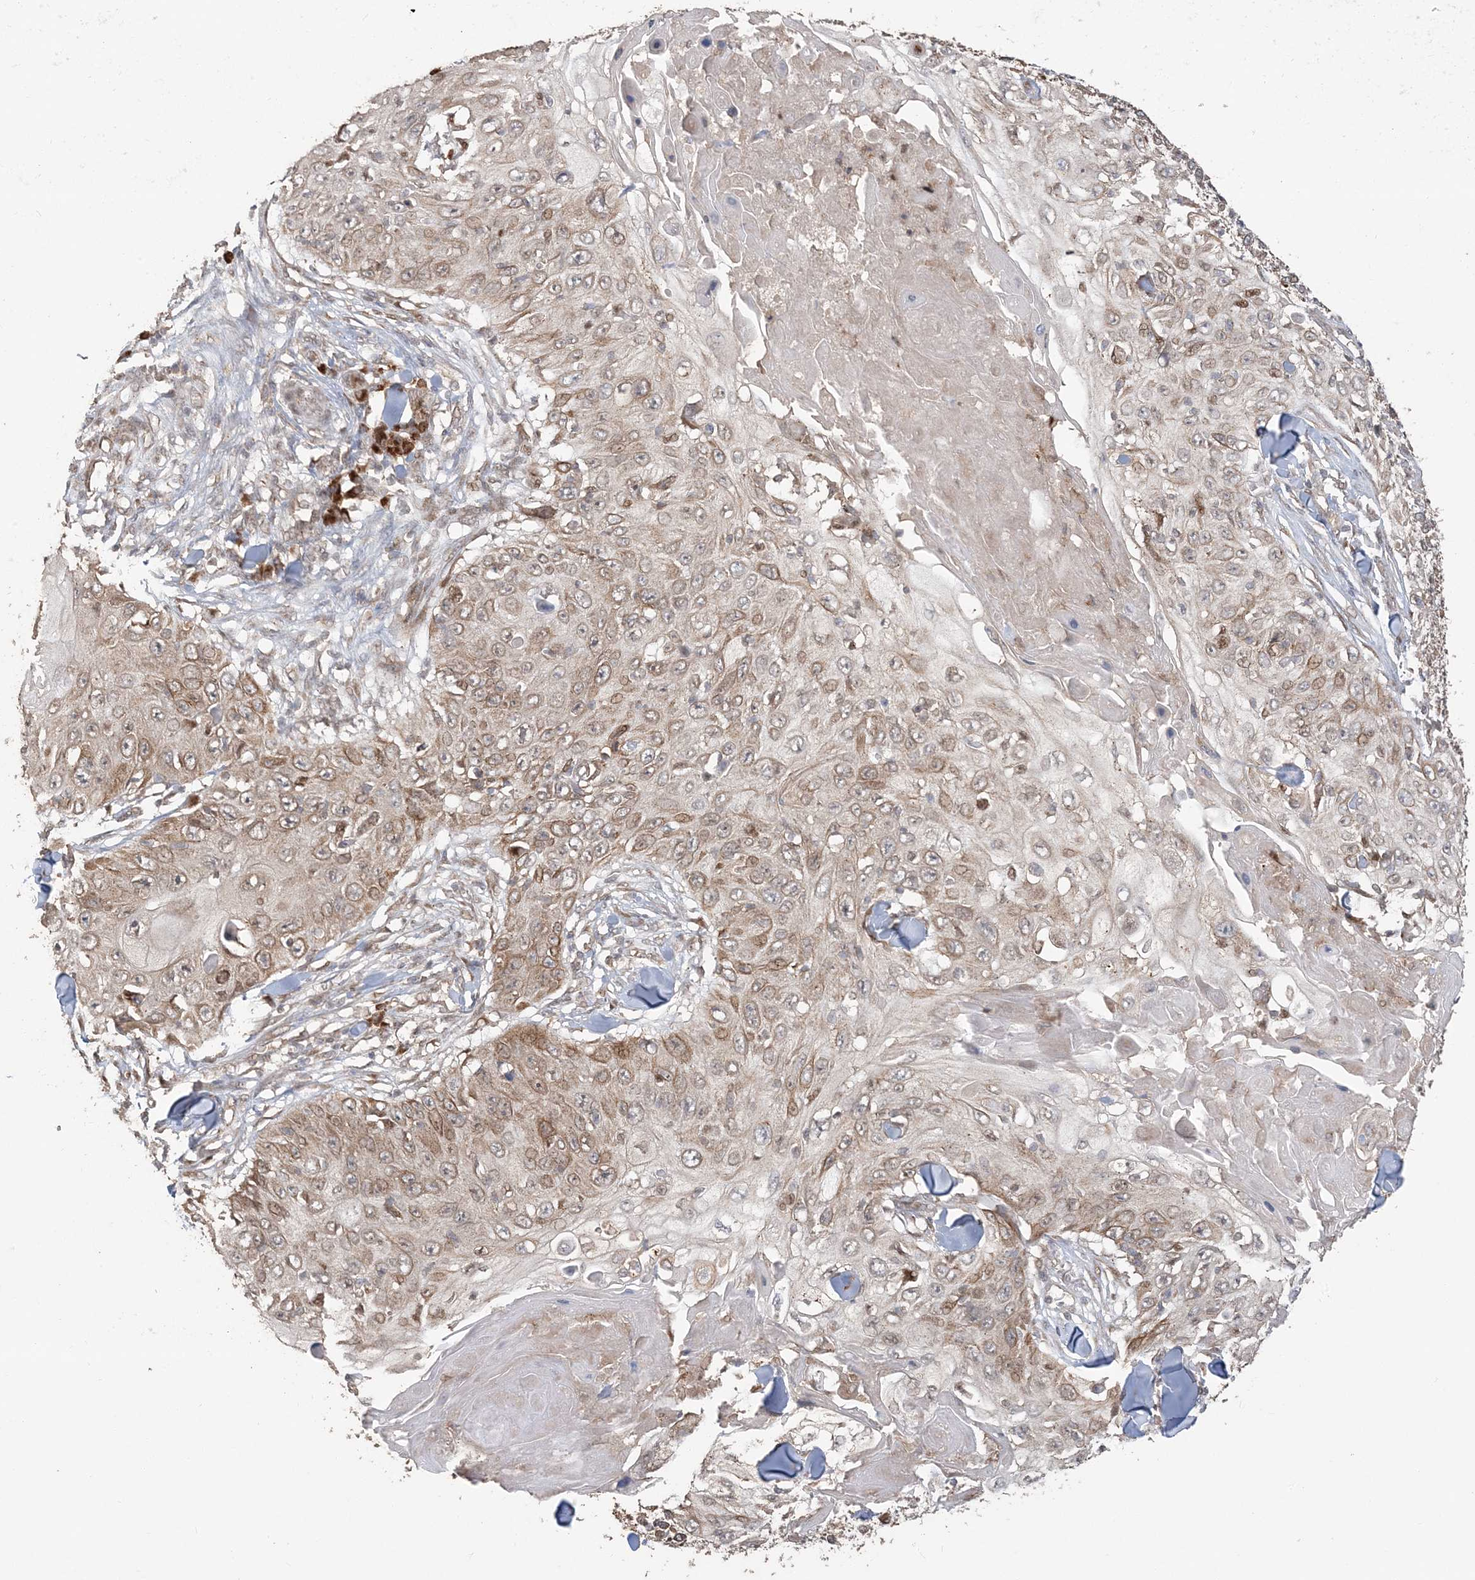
{"staining": {"intensity": "weak", "quantity": "25%-75%", "location": "cytoplasmic/membranous"}, "tissue": "skin cancer", "cell_type": "Tumor cells", "image_type": "cancer", "snomed": [{"axis": "morphology", "description": "Squamous cell carcinoma, NOS"}, {"axis": "topography", "description": "Skin"}], "caption": "Squamous cell carcinoma (skin) tissue shows weak cytoplasmic/membranous expression in approximately 25%-75% of tumor cells The protein is stained brown, and the nuclei are stained in blue (DAB IHC with brightfield microscopy, high magnification).", "gene": "RER1", "patient": {"sex": "male", "age": 86}}